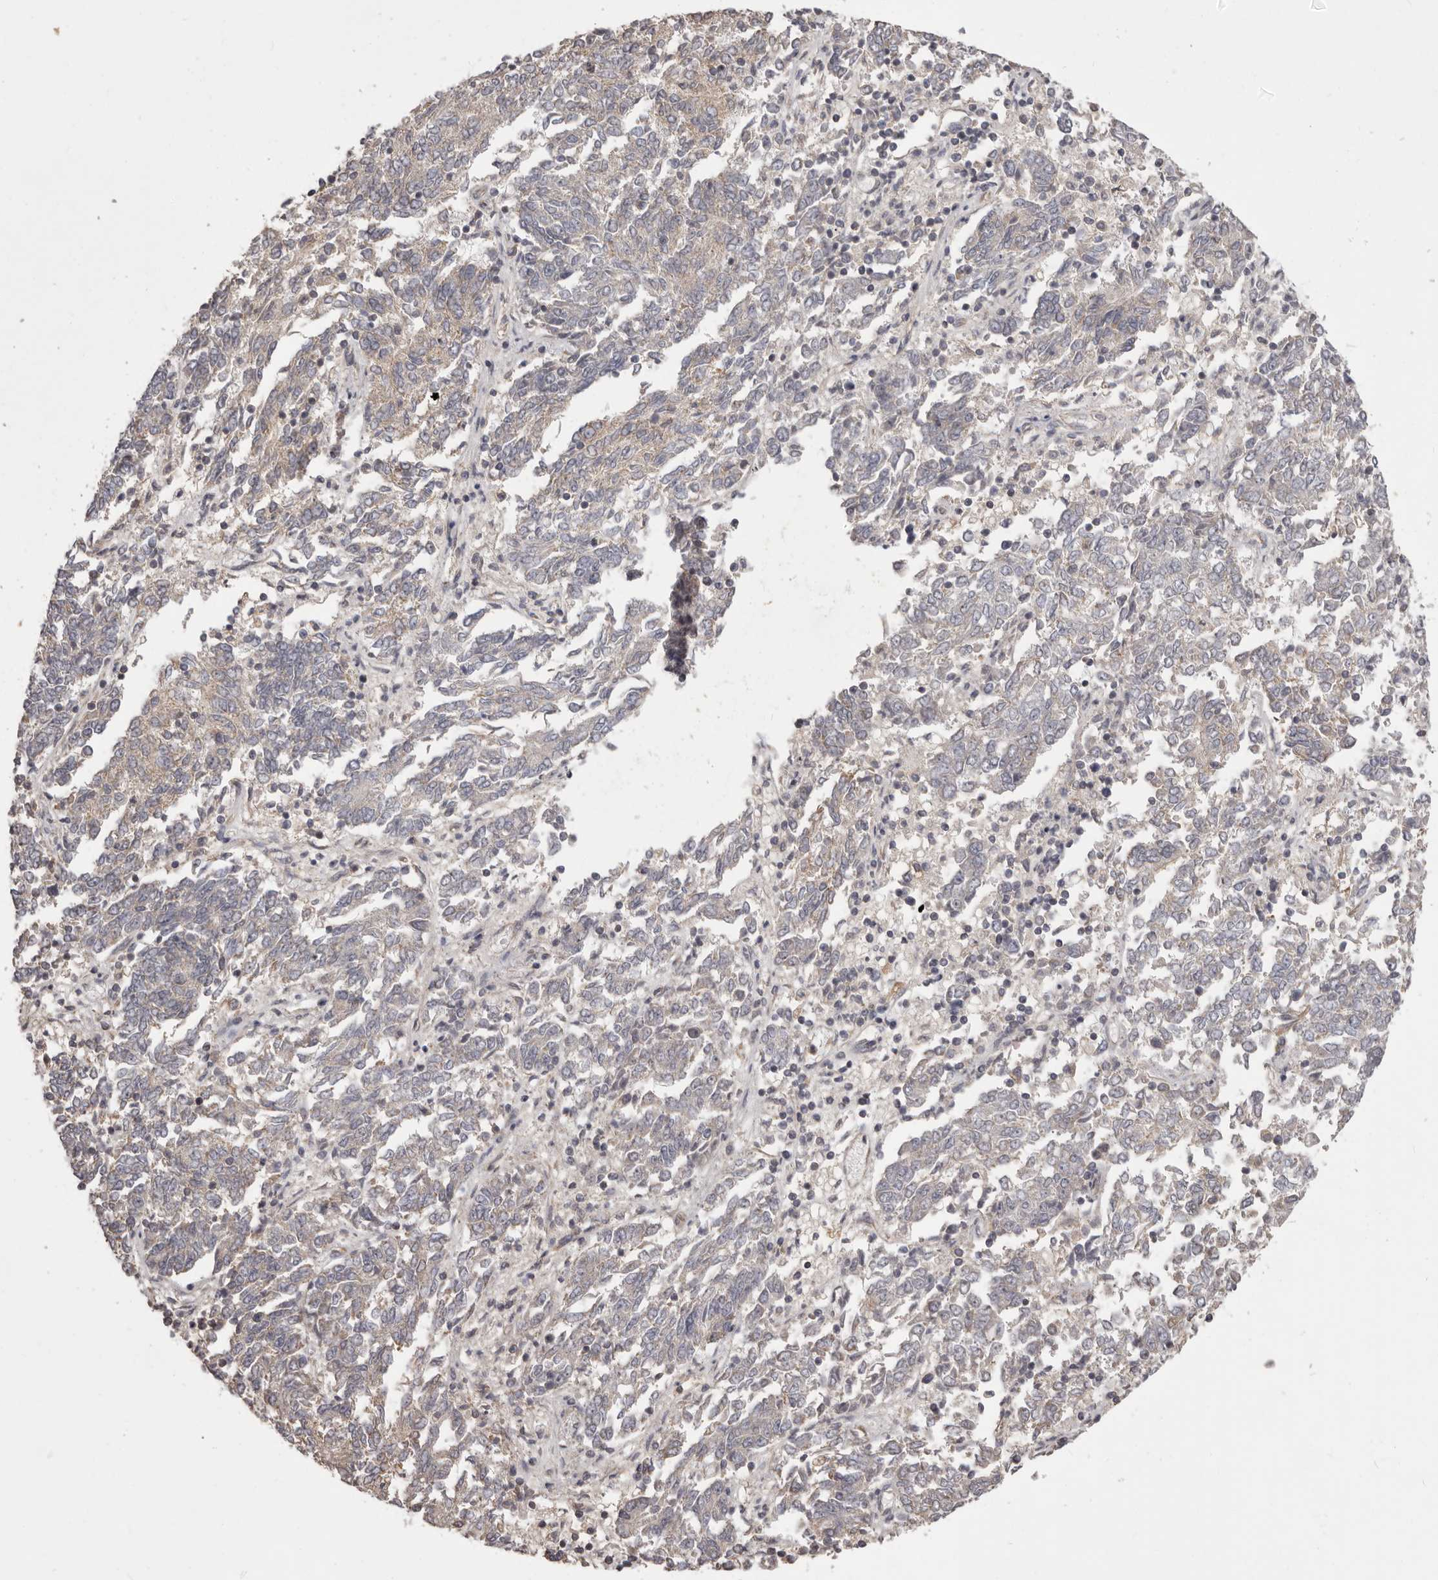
{"staining": {"intensity": "negative", "quantity": "none", "location": "none"}, "tissue": "endometrial cancer", "cell_type": "Tumor cells", "image_type": "cancer", "snomed": [{"axis": "morphology", "description": "Adenocarcinoma, NOS"}, {"axis": "topography", "description": "Endometrium"}], "caption": "Immunohistochemistry photomicrograph of human endometrial adenocarcinoma stained for a protein (brown), which displays no expression in tumor cells.", "gene": "HRH1", "patient": {"sex": "female", "age": 80}}